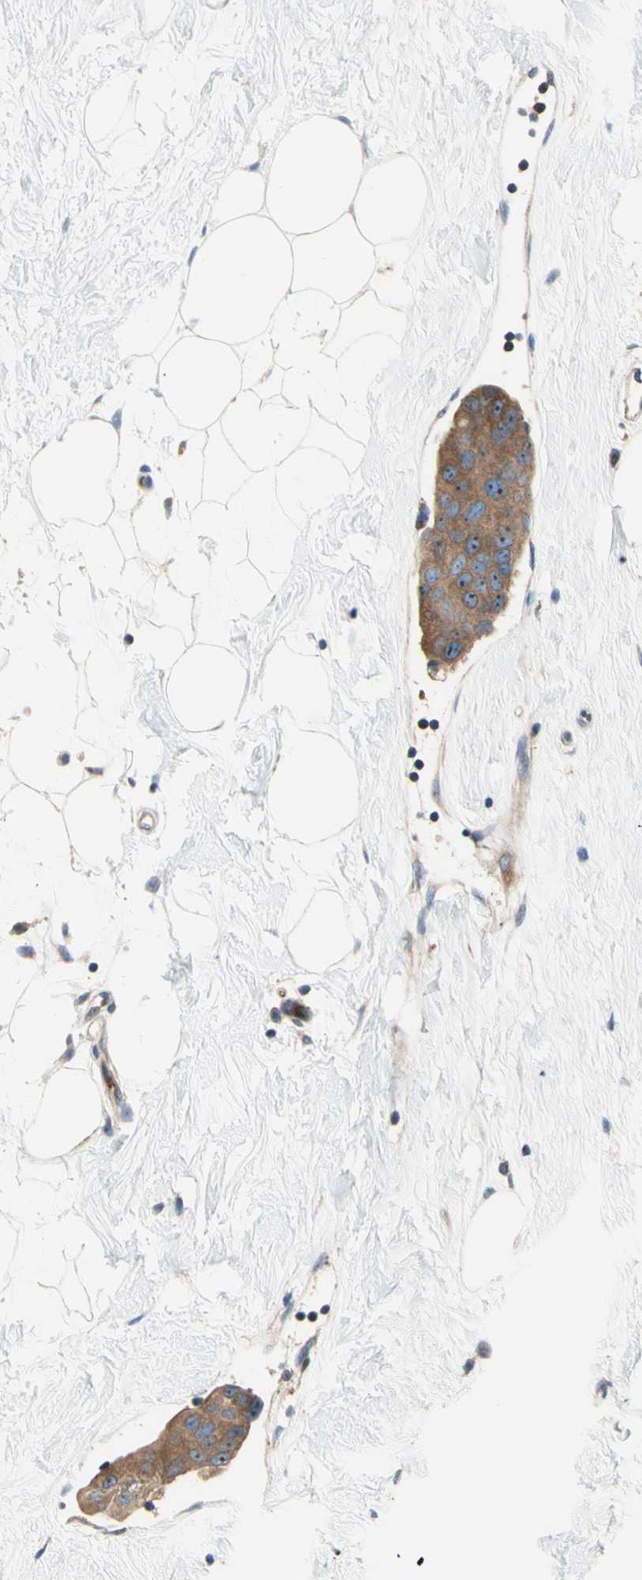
{"staining": {"intensity": "moderate", "quantity": ">75%", "location": "cytoplasmic/membranous,nuclear"}, "tissue": "breast cancer", "cell_type": "Tumor cells", "image_type": "cancer", "snomed": [{"axis": "morphology", "description": "Normal tissue, NOS"}, {"axis": "morphology", "description": "Duct carcinoma"}, {"axis": "topography", "description": "Breast"}], "caption": "Invasive ductal carcinoma (breast) stained with immunohistochemistry (IHC) displays moderate cytoplasmic/membranous and nuclear positivity in about >75% of tumor cells.", "gene": "USP9X", "patient": {"sex": "female", "age": 39}}